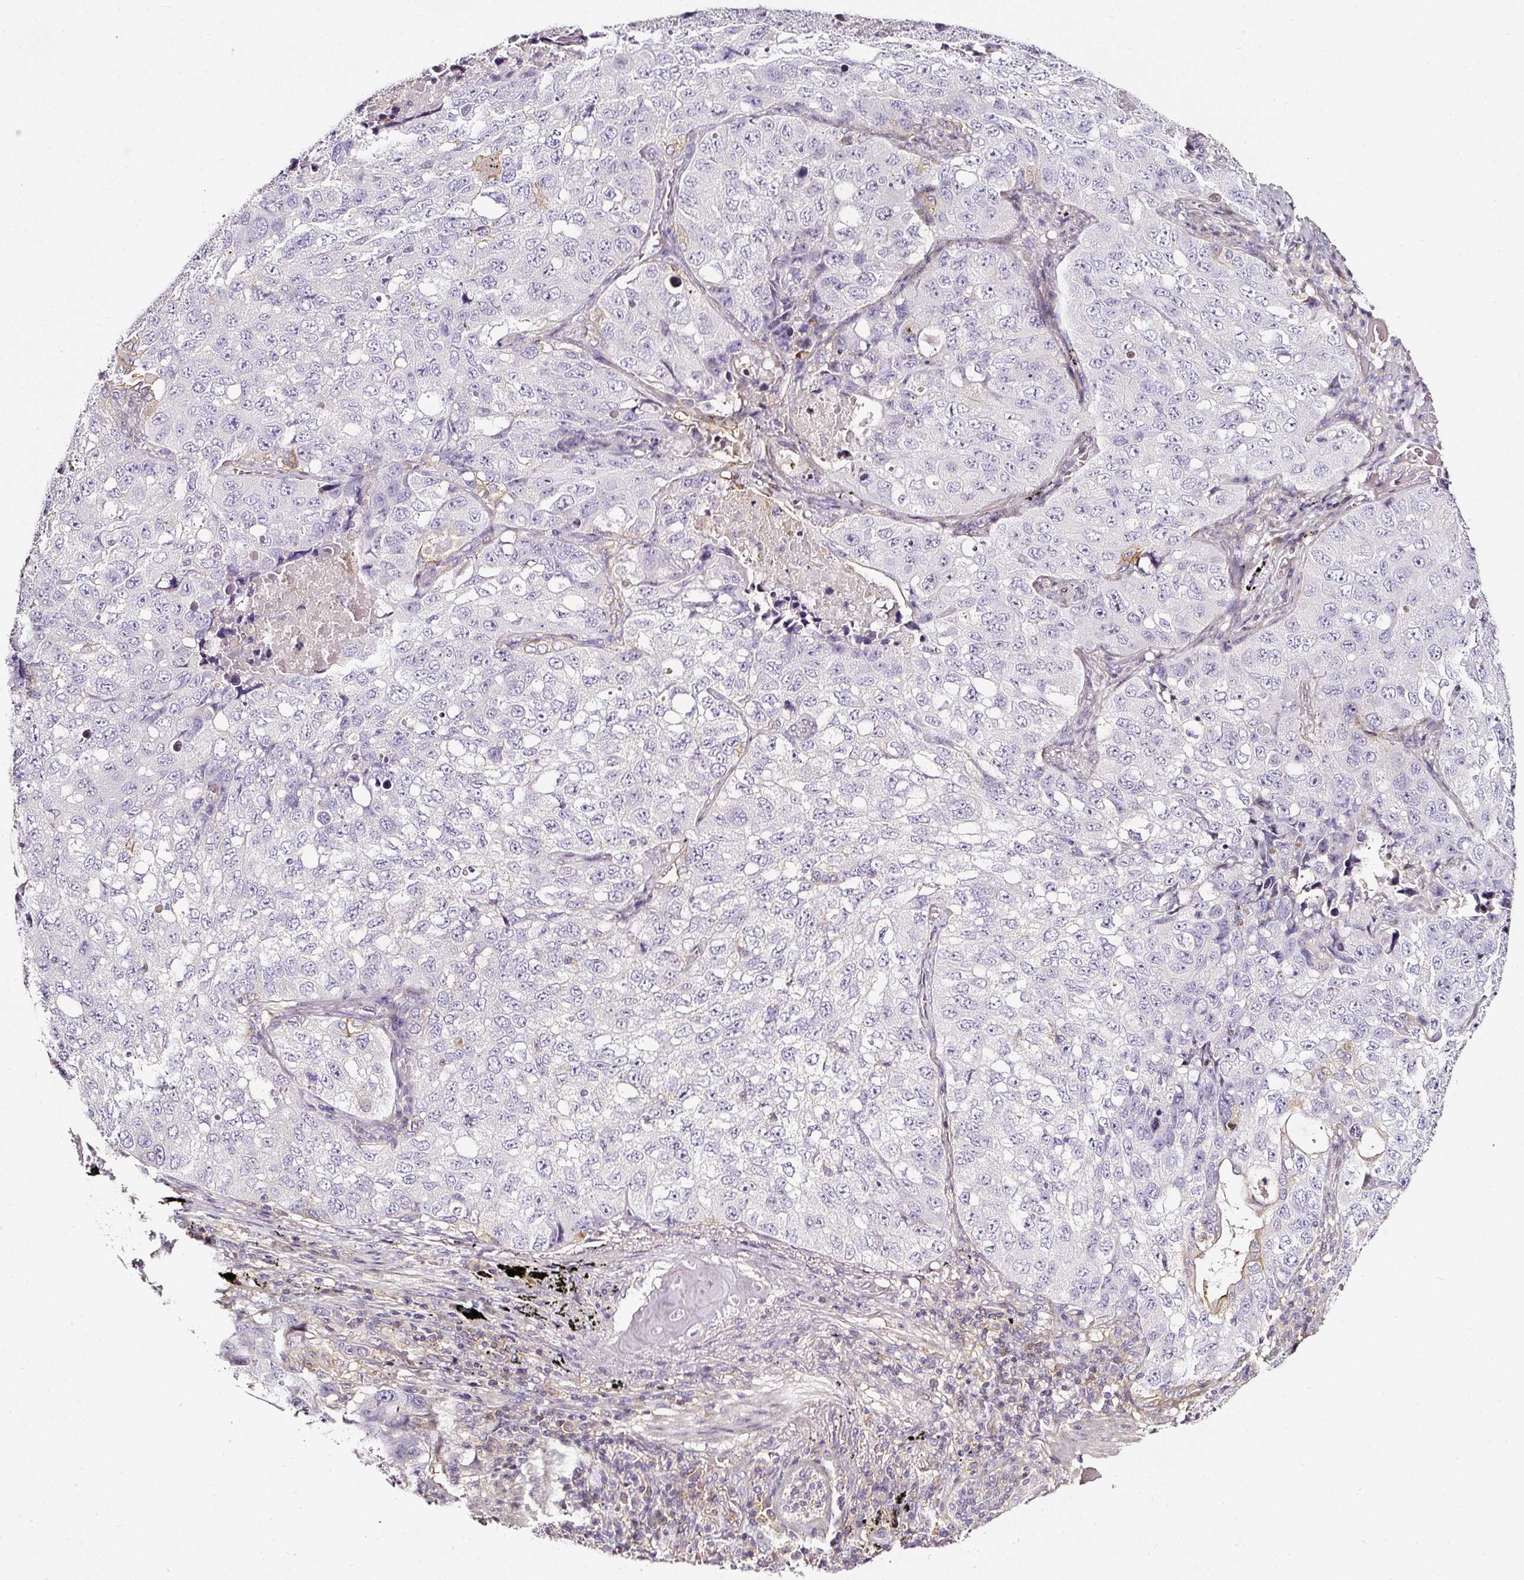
{"staining": {"intensity": "negative", "quantity": "none", "location": "none"}, "tissue": "lung cancer", "cell_type": "Tumor cells", "image_type": "cancer", "snomed": [{"axis": "morphology", "description": "Squamous cell carcinoma, NOS"}, {"axis": "topography", "description": "Lung"}], "caption": "Immunohistochemistry (IHC) of lung squamous cell carcinoma displays no staining in tumor cells.", "gene": "CD47", "patient": {"sex": "male", "age": 60}}